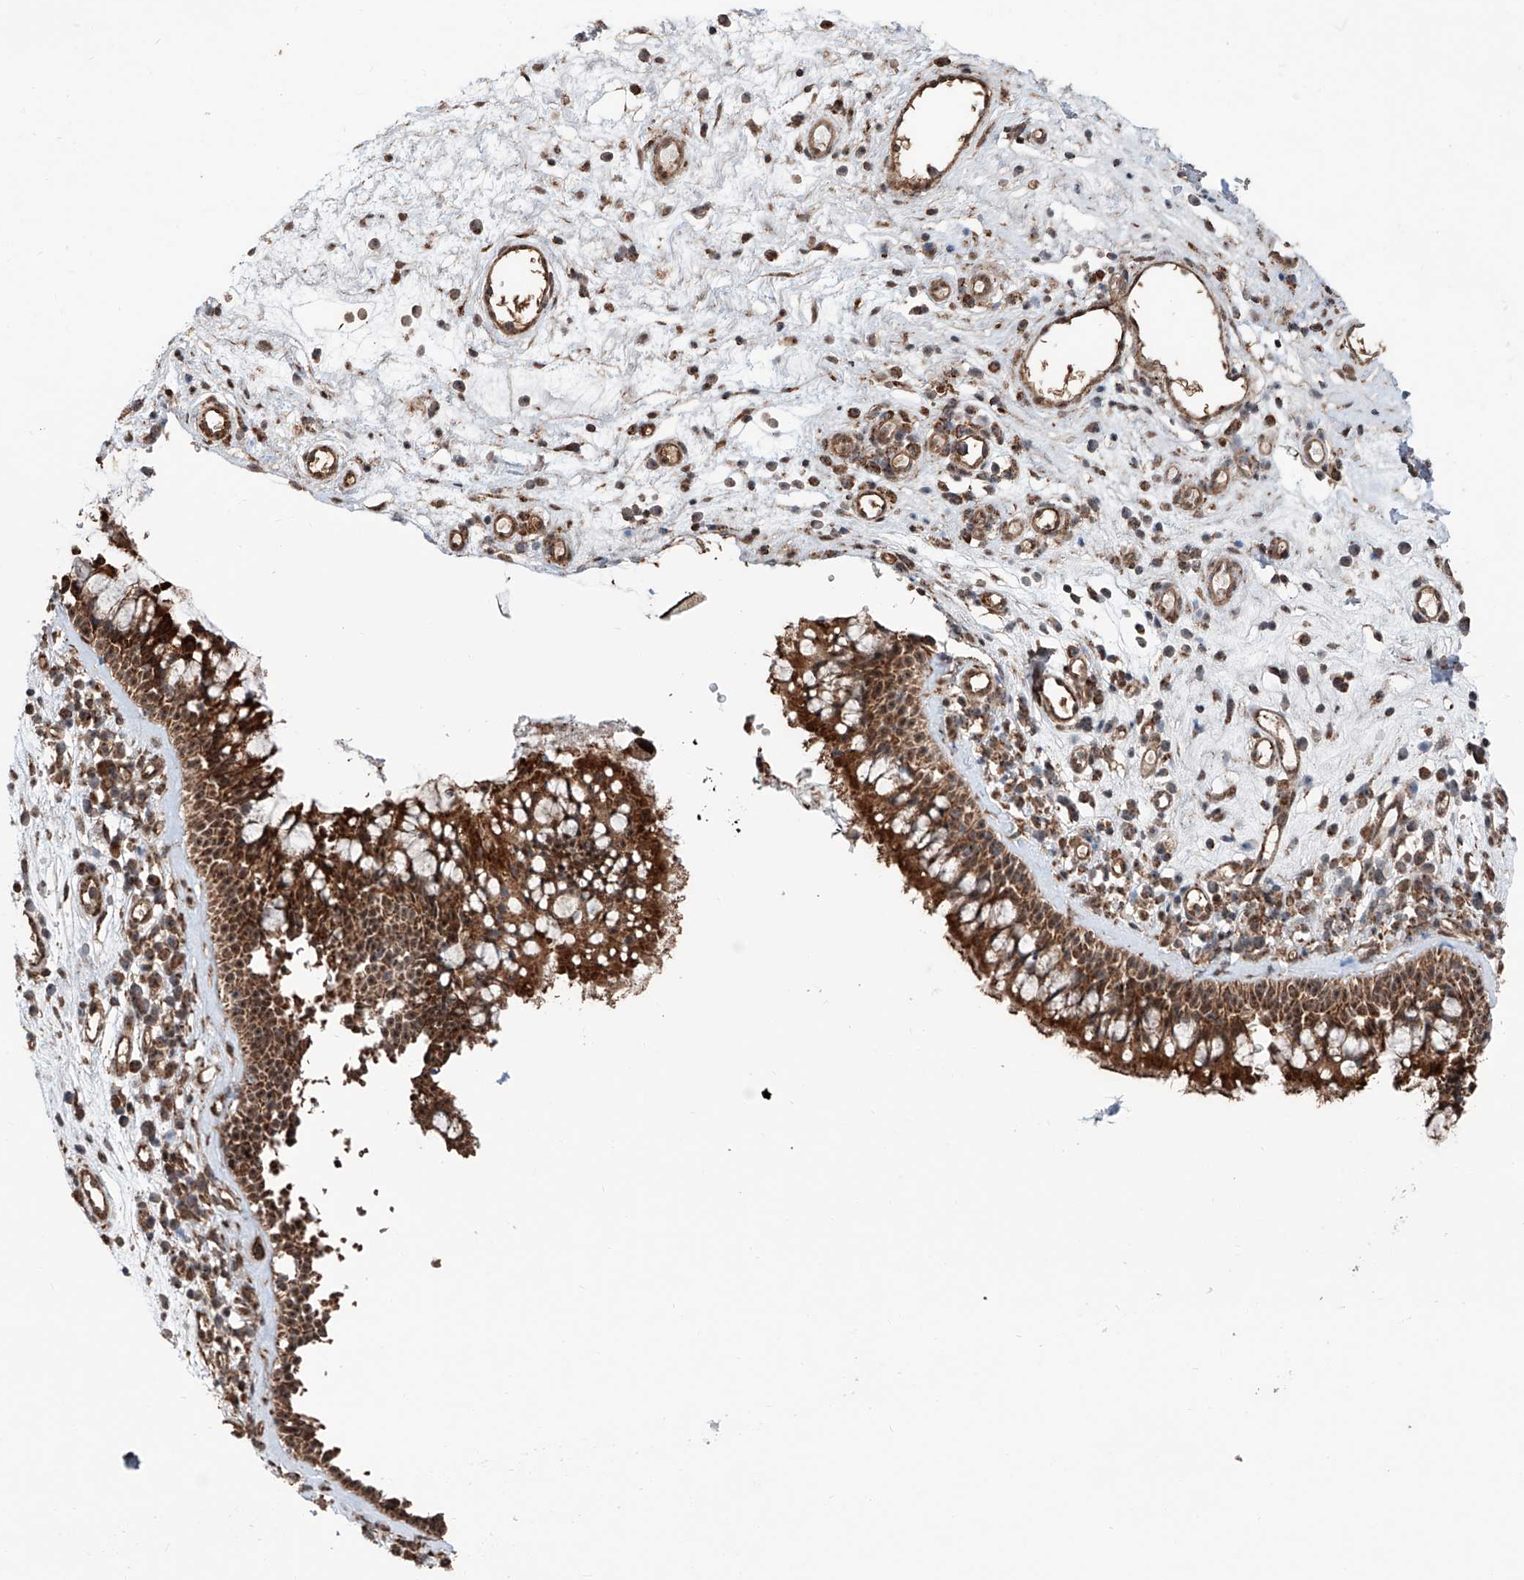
{"staining": {"intensity": "strong", "quantity": ">75%", "location": "cytoplasmic/membranous"}, "tissue": "nasopharynx", "cell_type": "Respiratory epithelial cells", "image_type": "normal", "snomed": [{"axis": "morphology", "description": "Normal tissue, NOS"}, {"axis": "morphology", "description": "Inflammation, NOS"}, {"axis": "morphology", "description": "Malignant melanoma, Metastatic site"}, {"axis": "topography", "description": "Nasopharynx"}], "caption": "Protein staining reveals strong cytoplasmic/membranous expression in about >75% of respiratory epithelial cells in unremarkable nasopharynx.", "gene": "ZNF445", "patient": {"sex": "male", "age": 70}}